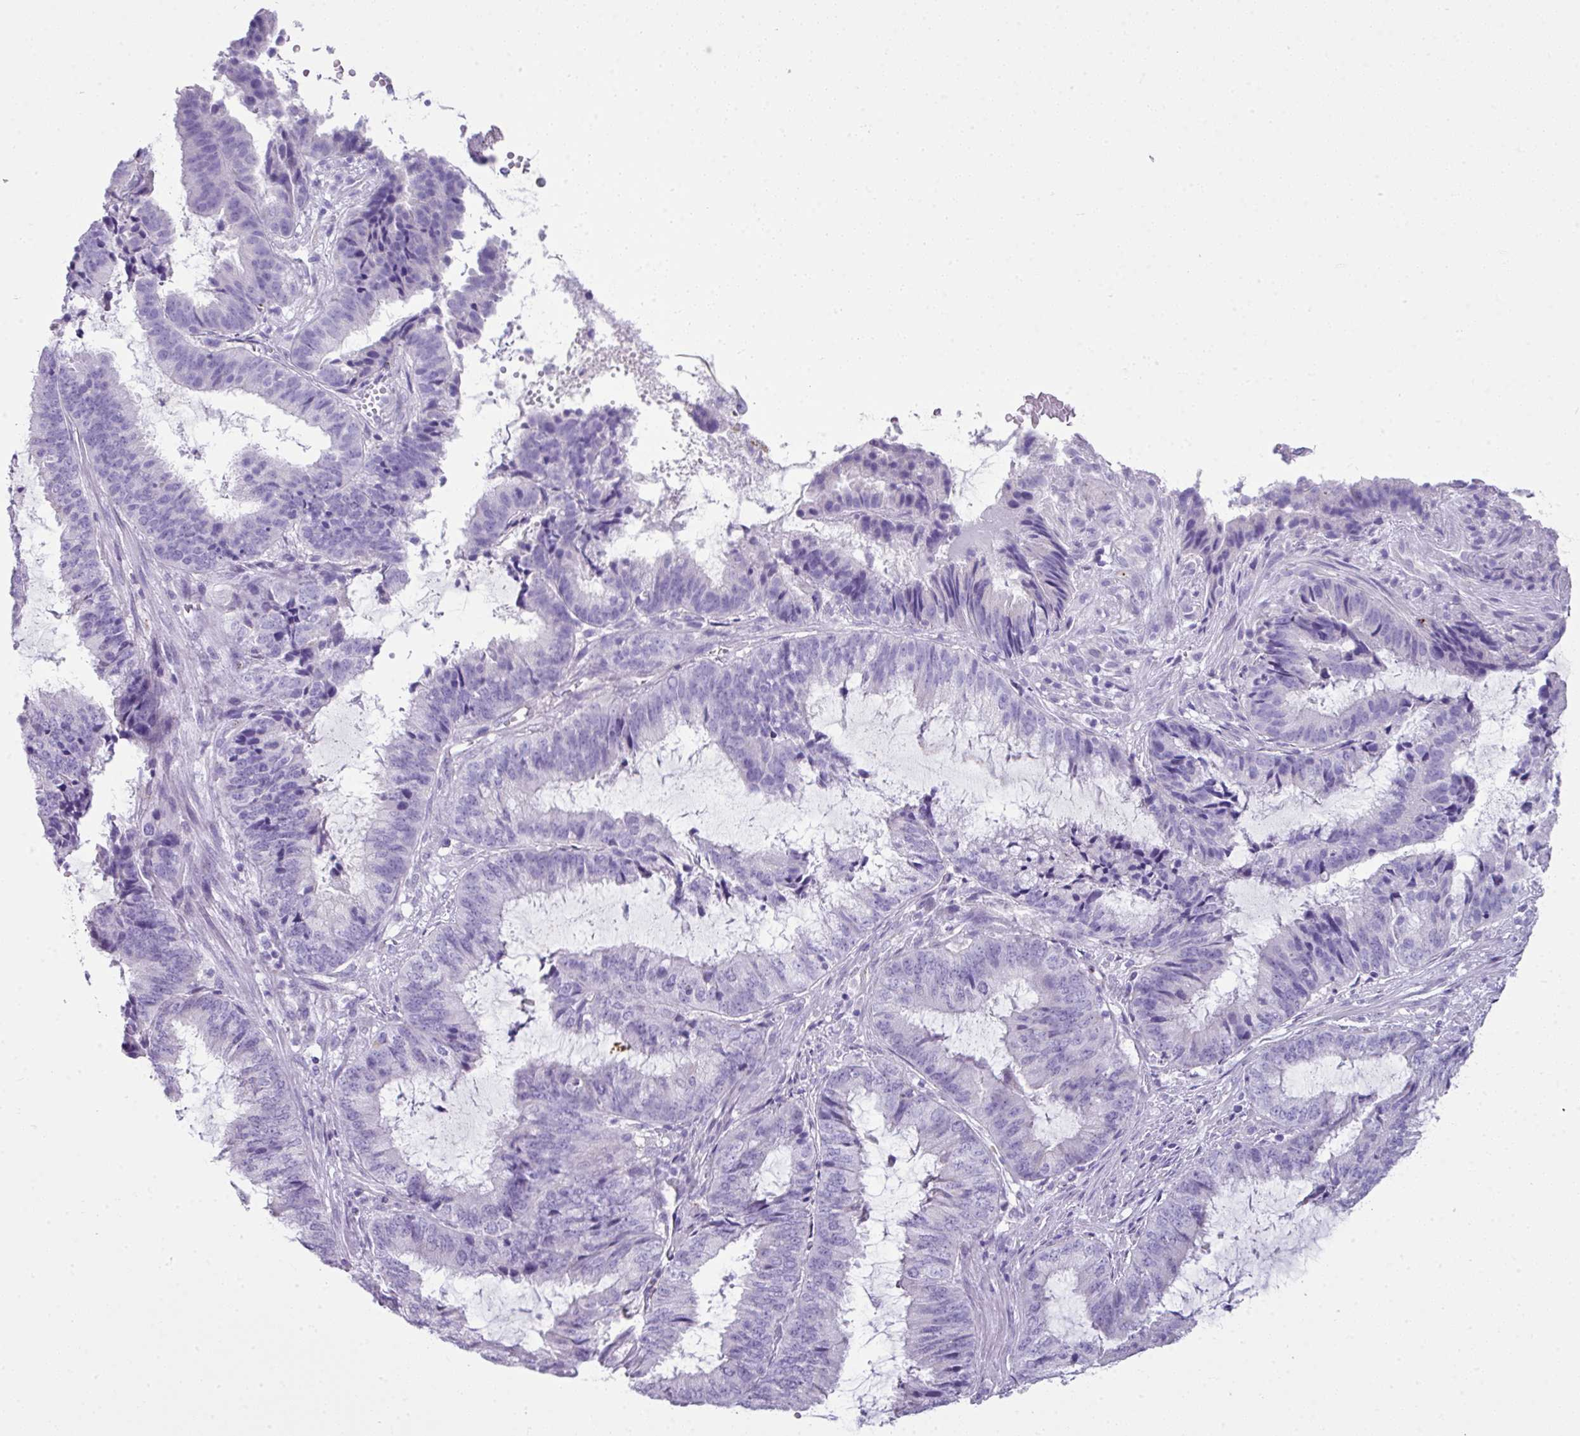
{"staining": {"intensity": "negative", "quantity": "none", "location": "none"}, "tissue": "endometrial cancer", "cell_type": "Tumor cells", "image_type": "cancer", "snomed": [{"axis": "morphology", "description": "Adenocarcinoma, NOS"}, {"axis": "topography", "description": "Endometrium"}], "caption": "Human endometrial cancer stained for a protein using immunohistochemistry shows no staining in tumor cells.", "gene": "ZNF568", "patient": {"sex": "female", "age": 51}}